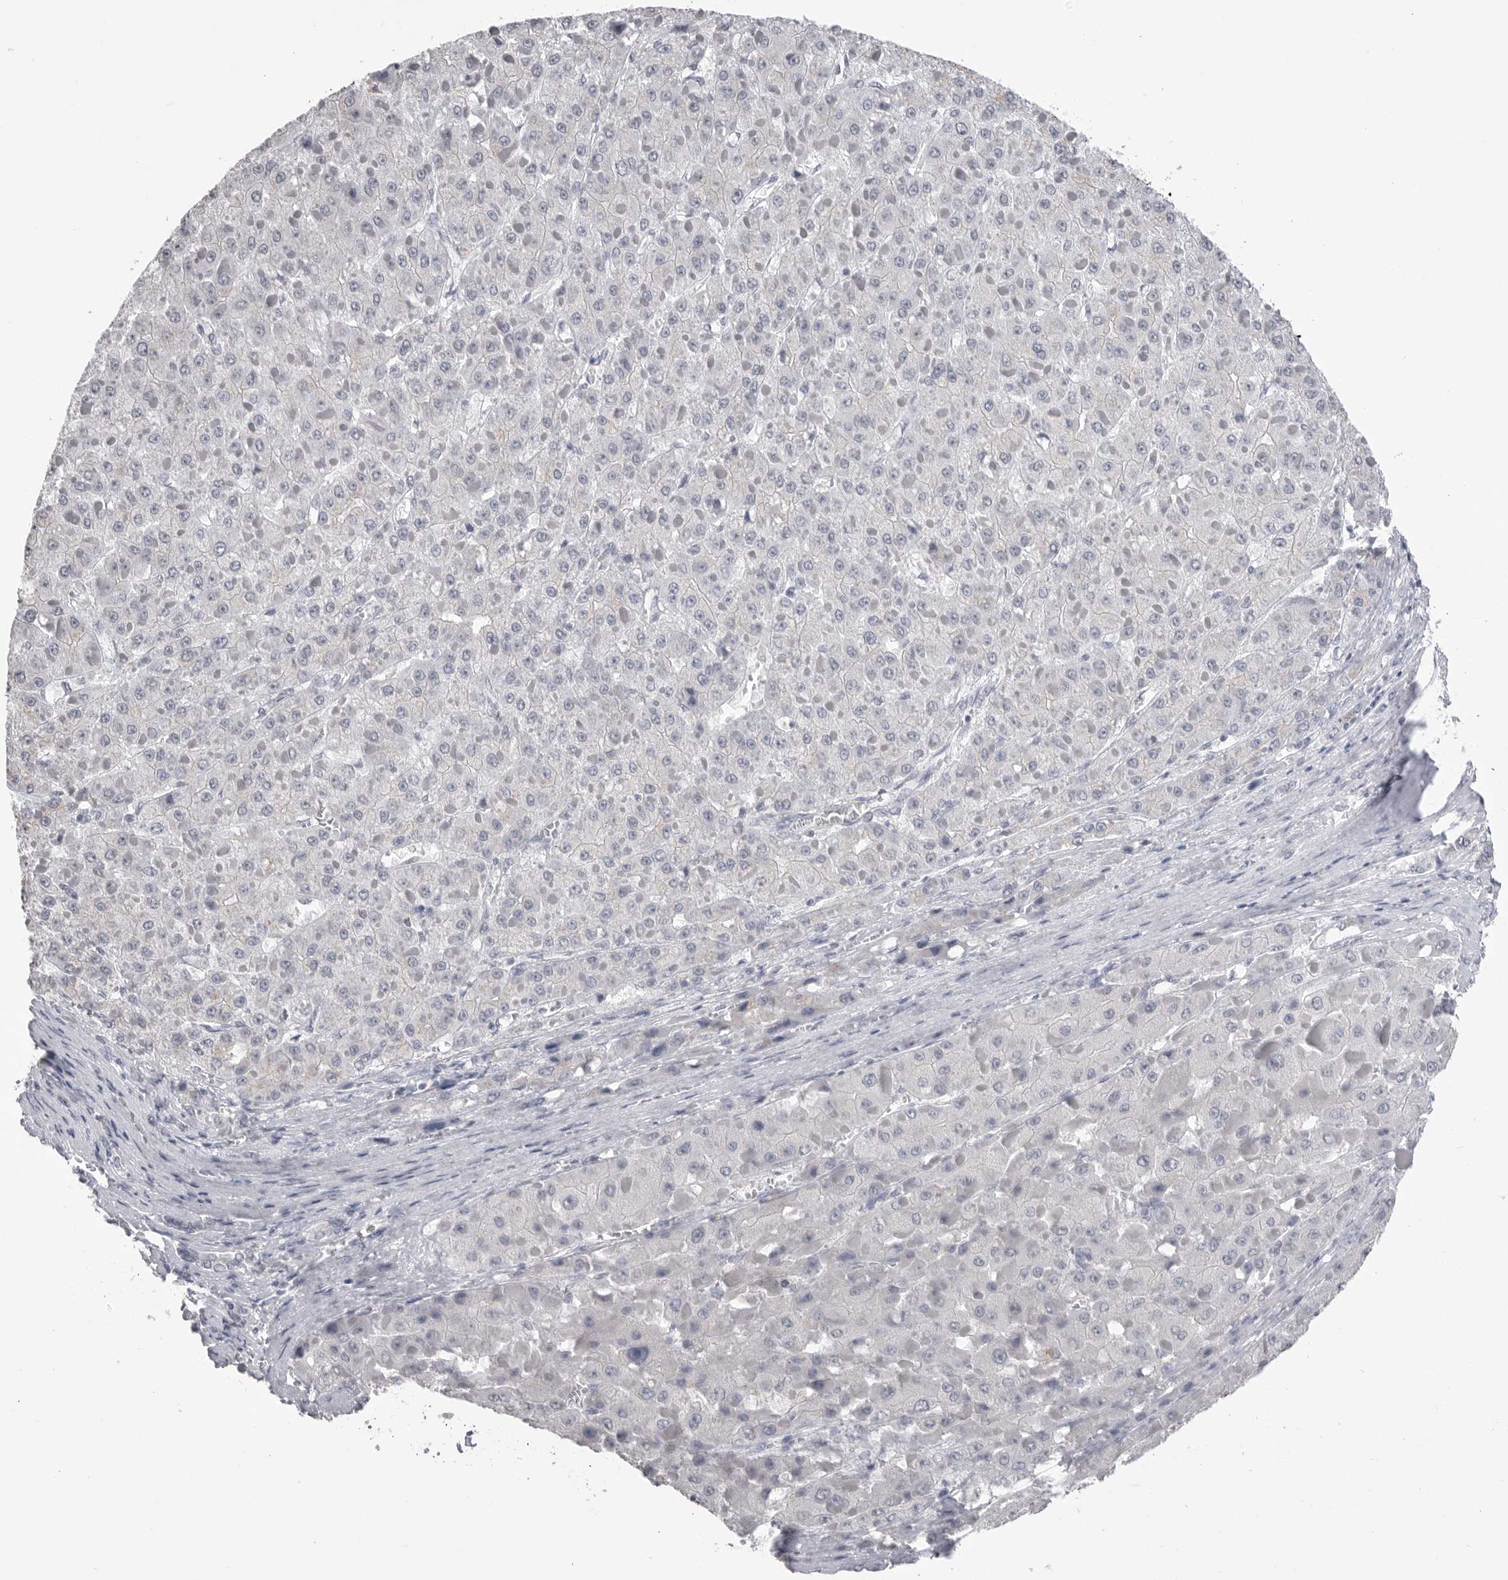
{"staining": {"intensity": "negative", "quantity": "none", "location": "none"}, "tissue": "liver cancer", "cell_type": "Tumor cells", "image_type": "cancer", "snomed": [{"axis": "morphology", "description": "Carcinoma, Hepatocellular, NOS"}, {"axis": "topography", "description": "Liver"}], "caption": "Immunohistochemical staining of human liver cancer (hepatocellular carcinoma) displays no significant positivity in tumor cells.", "gene": "ICAM5", "patient": {"sex": "female", "age": 73}}